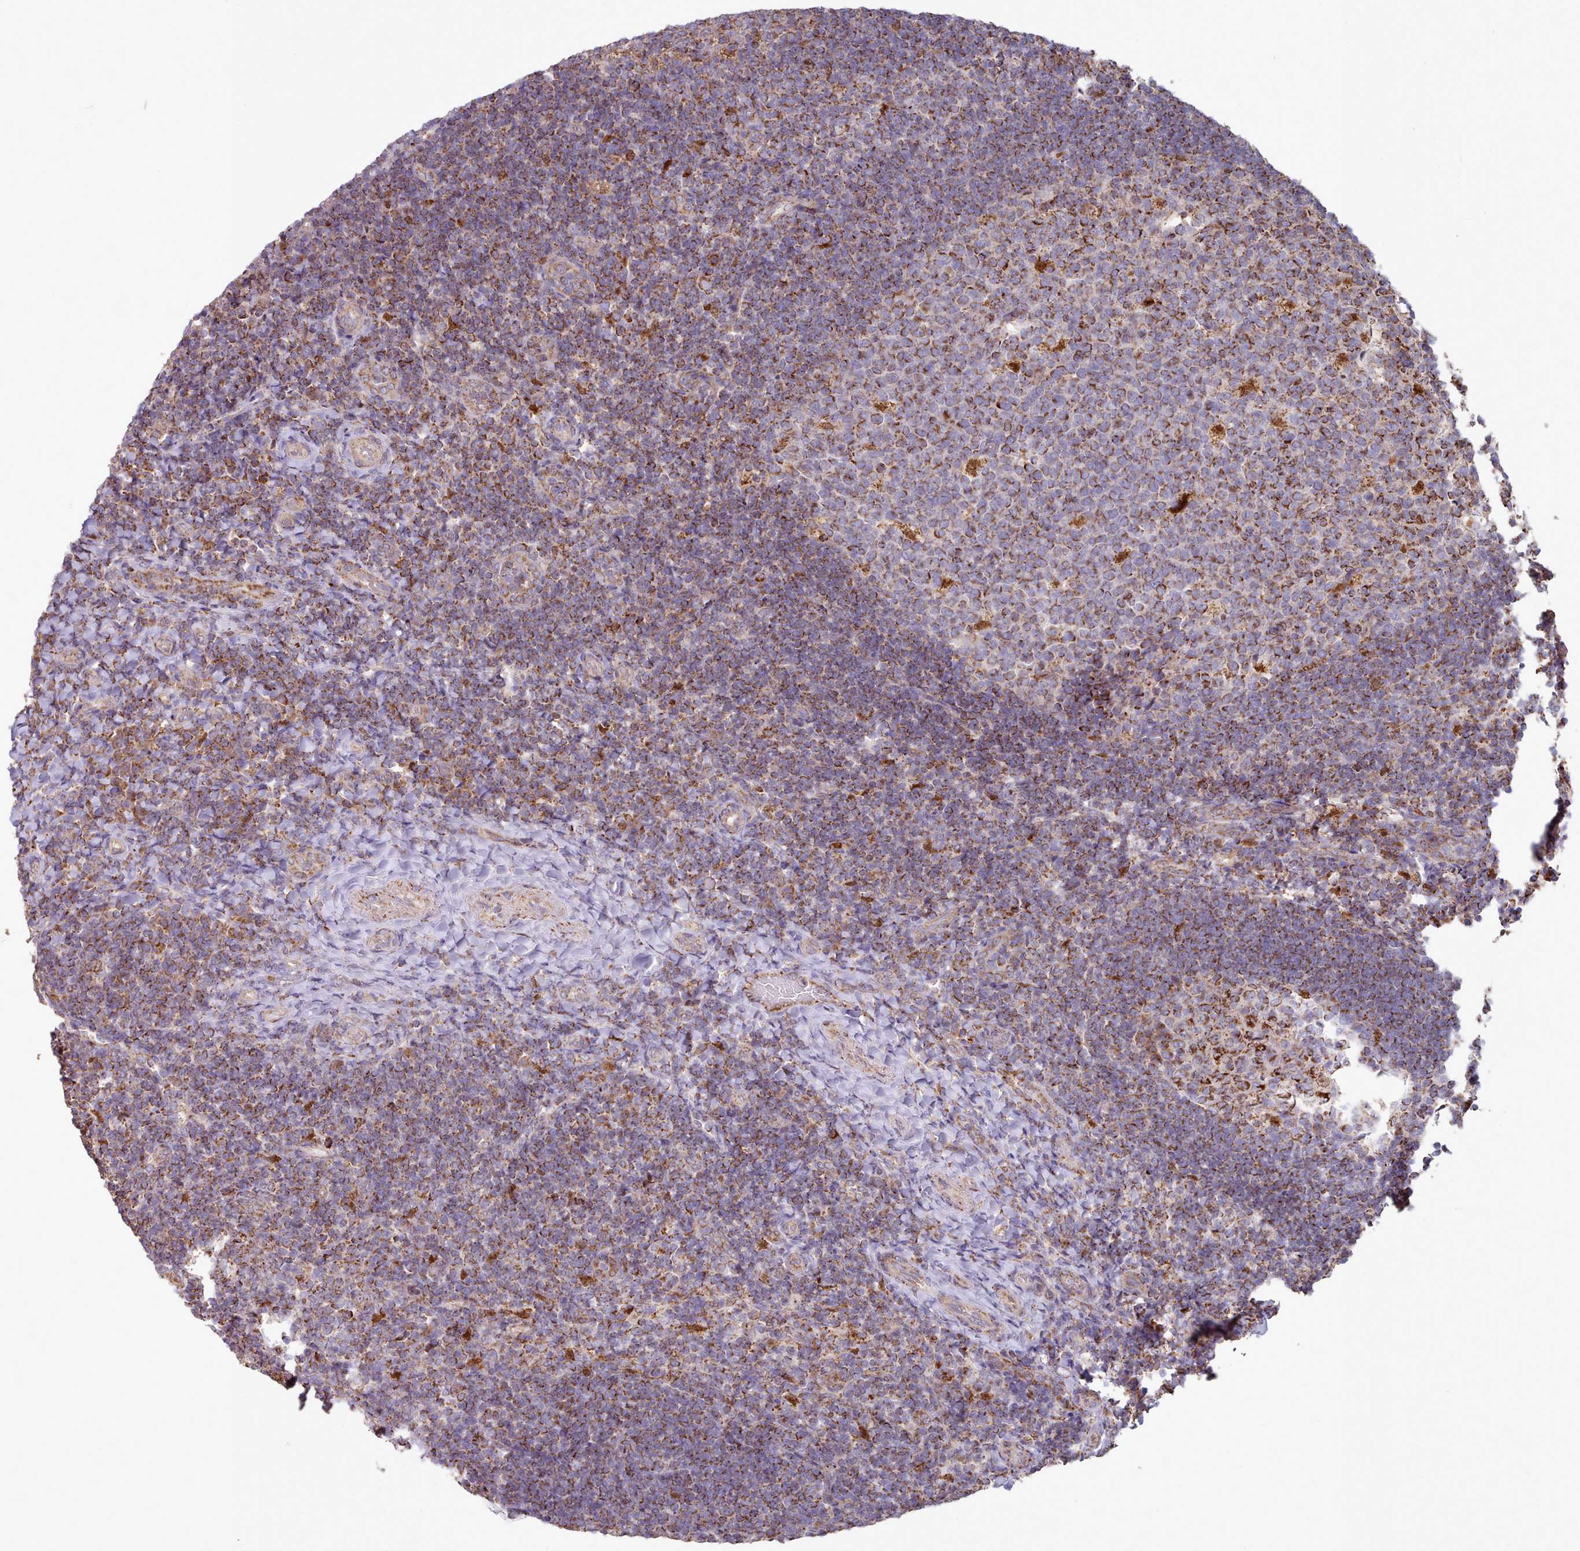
{"staining": {"intensity": "moderate", "quantity": "25%-75%", "location": "cytoplasmic/membranous"}, "tissue": "tonsil", "cell_type": "Germinal center cells", "image_type": "normal", "snomed": [{"axis": "morphology", "description": "Normal tissue, NOS"}, {"axis": "topography", "description": "Tonsil"}], "caption": "Protein staining by immunohistochemistry reveals moderate cytoplasmic/membranous positivity in approximately 25%-75% of germinal center cells in normal tonsil.", "gene": "HSDL2", "patient": {"sex": "female", "age": 10}}